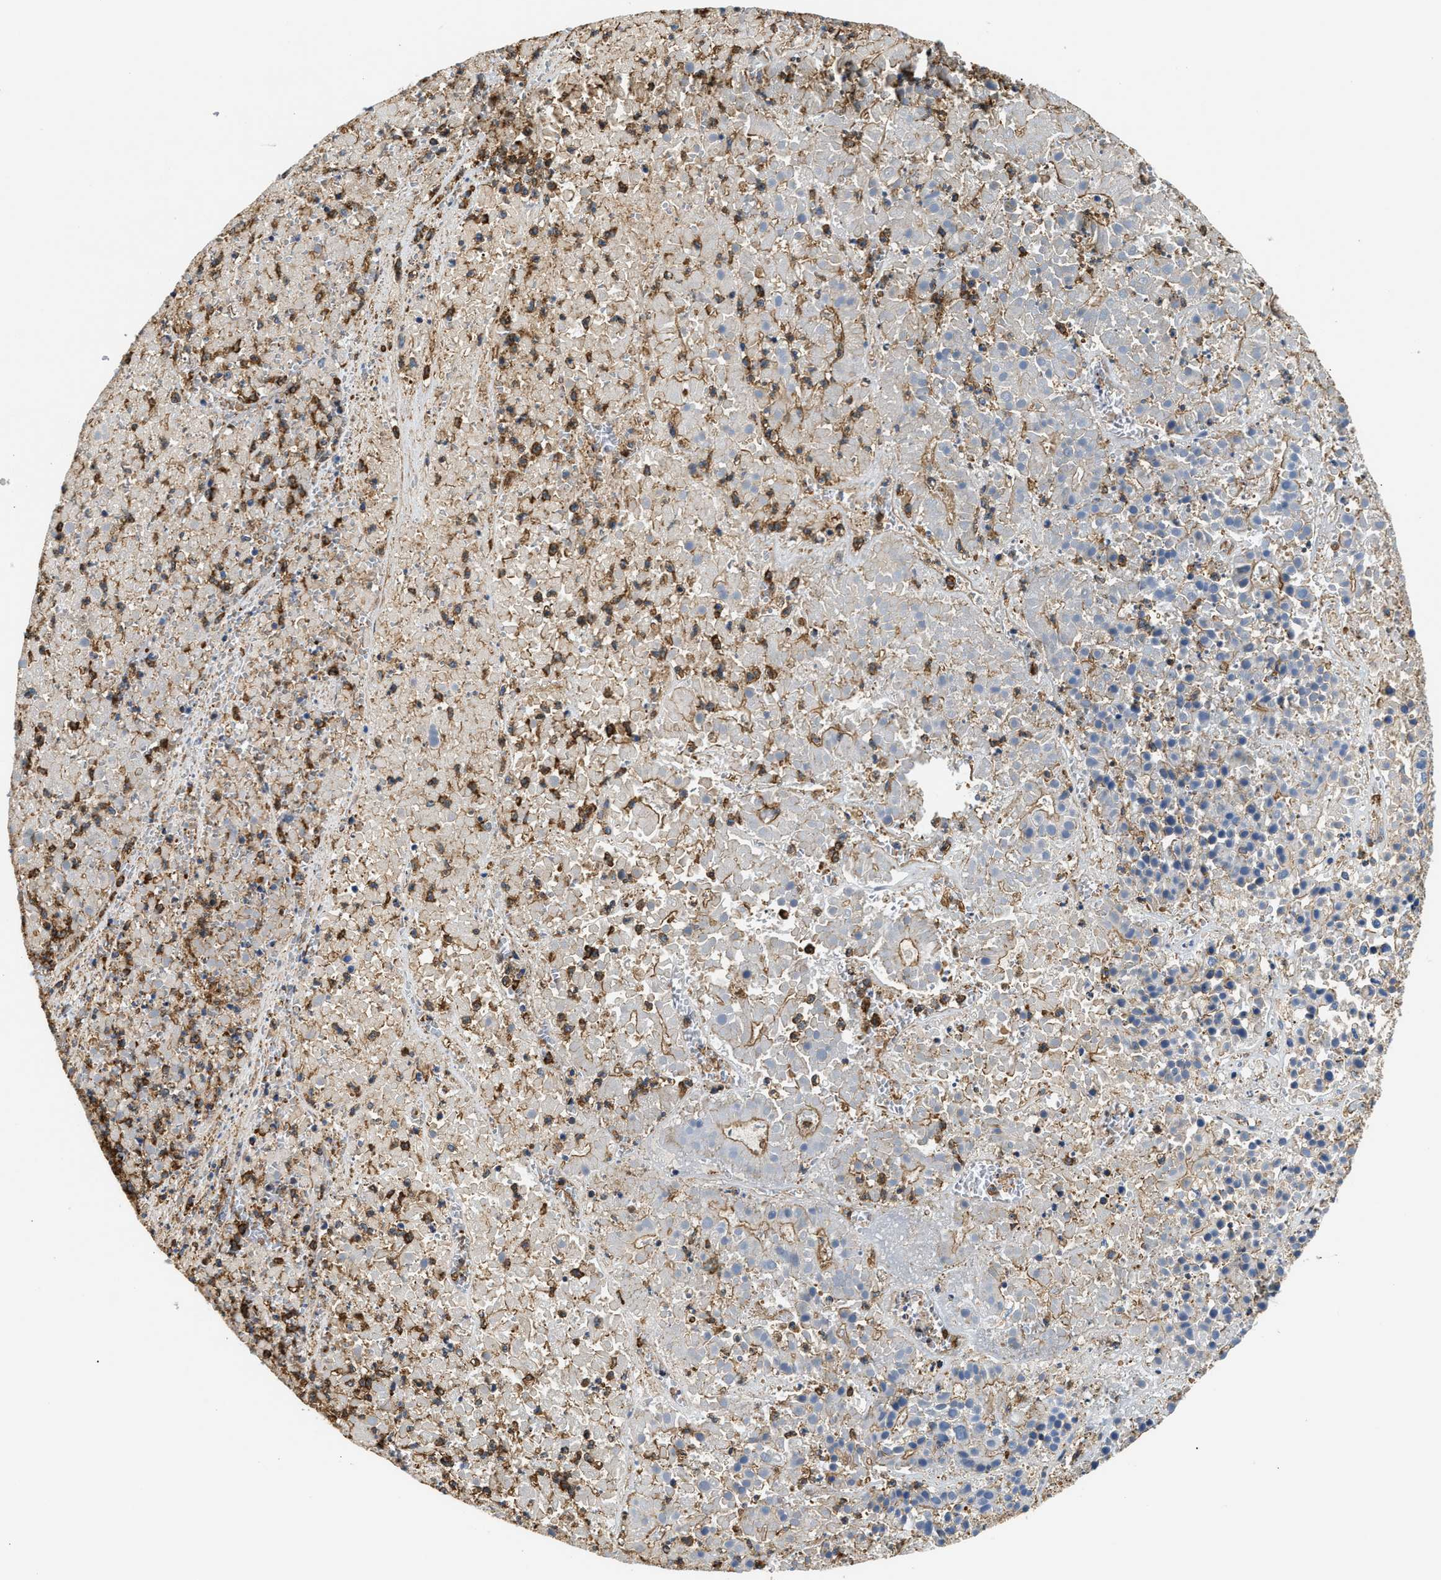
{"staining": {"intensity": "weak", "quantity": "25%-75%", "location": "cytoplasmic/membranous"}, "tissue": "pancreatic cancer", "cell_type": "Tumor cells", "image_type": "cancer", "snomed": [{"axis": "morphology", "description": "Adenocarcinoma, NOS"}, {"axis": "topography", "description": "Pancreas"}], "caption": "This is an image of IHC staining of adenocarcinoma (pancreatic), which shows weak positivity in the cytoplasmic/membranous of tumor cells.", "gene": "SAMD9L", "patient": {"sex": "male", "age": 50}}